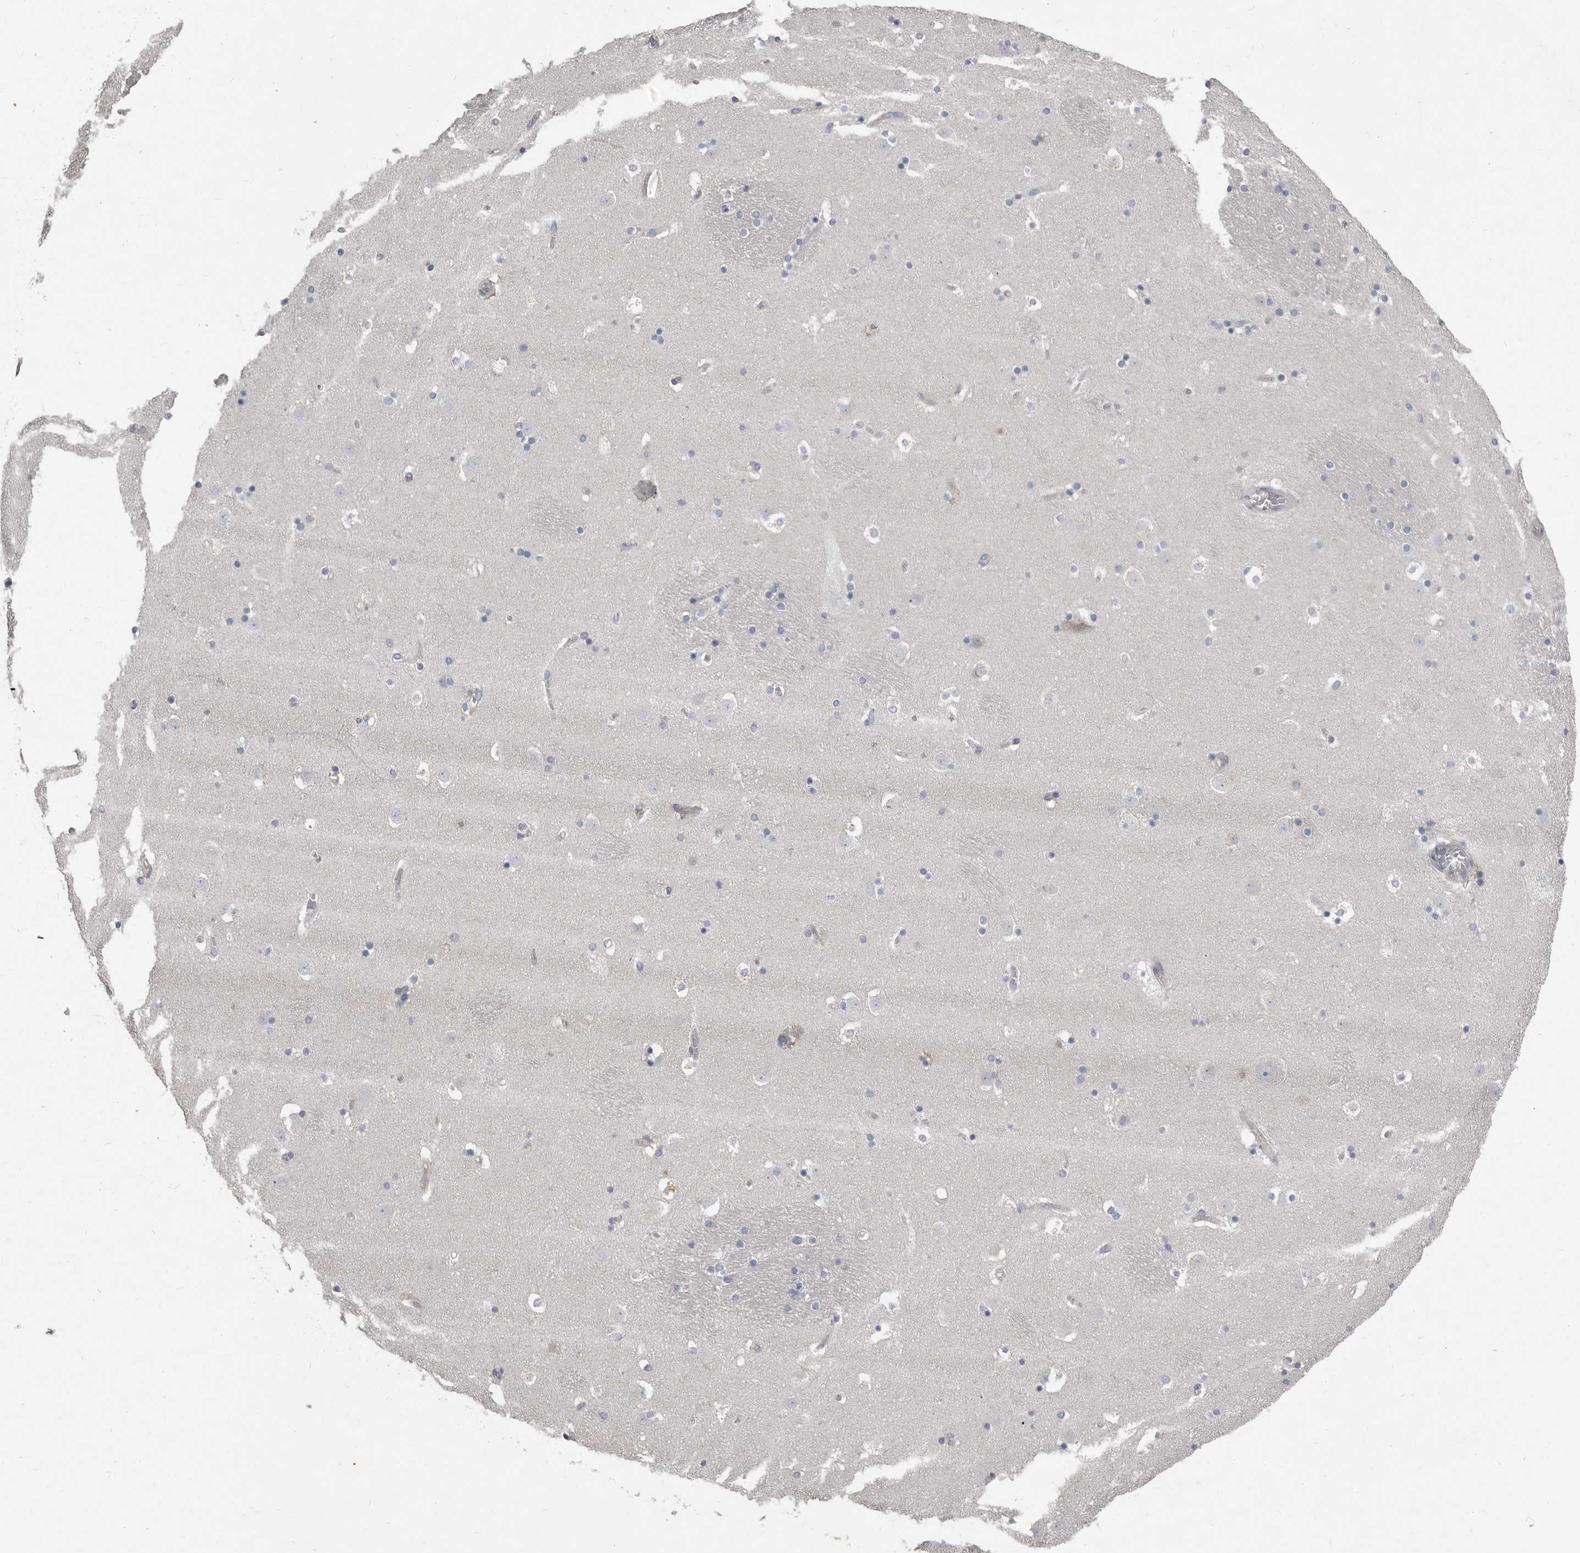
{"staining": {"intensity": "weak", "quantity": "<25%", "location": "cytoplasmic/membranous"}, "tissue": "caudate", "cell_type": "Glial cells", "image_type": "normal", "snomed": [{"axis": "morphology", "description": "Normal tissue, NOS"}, {"axis": "topography", "description": "Lateral ventricle wall"}], "caption": "Immunohistochemical staining of unremarkable caudate exhibits no significant positivity in glial cells. The staining was performed using DAB (3,3'-diaminobenzidine) to visualize the protein expression in brown, while the nuclei were stained in blue with hematoxylin (Magnification: 20x).", "gene": "CA6", "patient": {"sex": "male", "age": 45}}